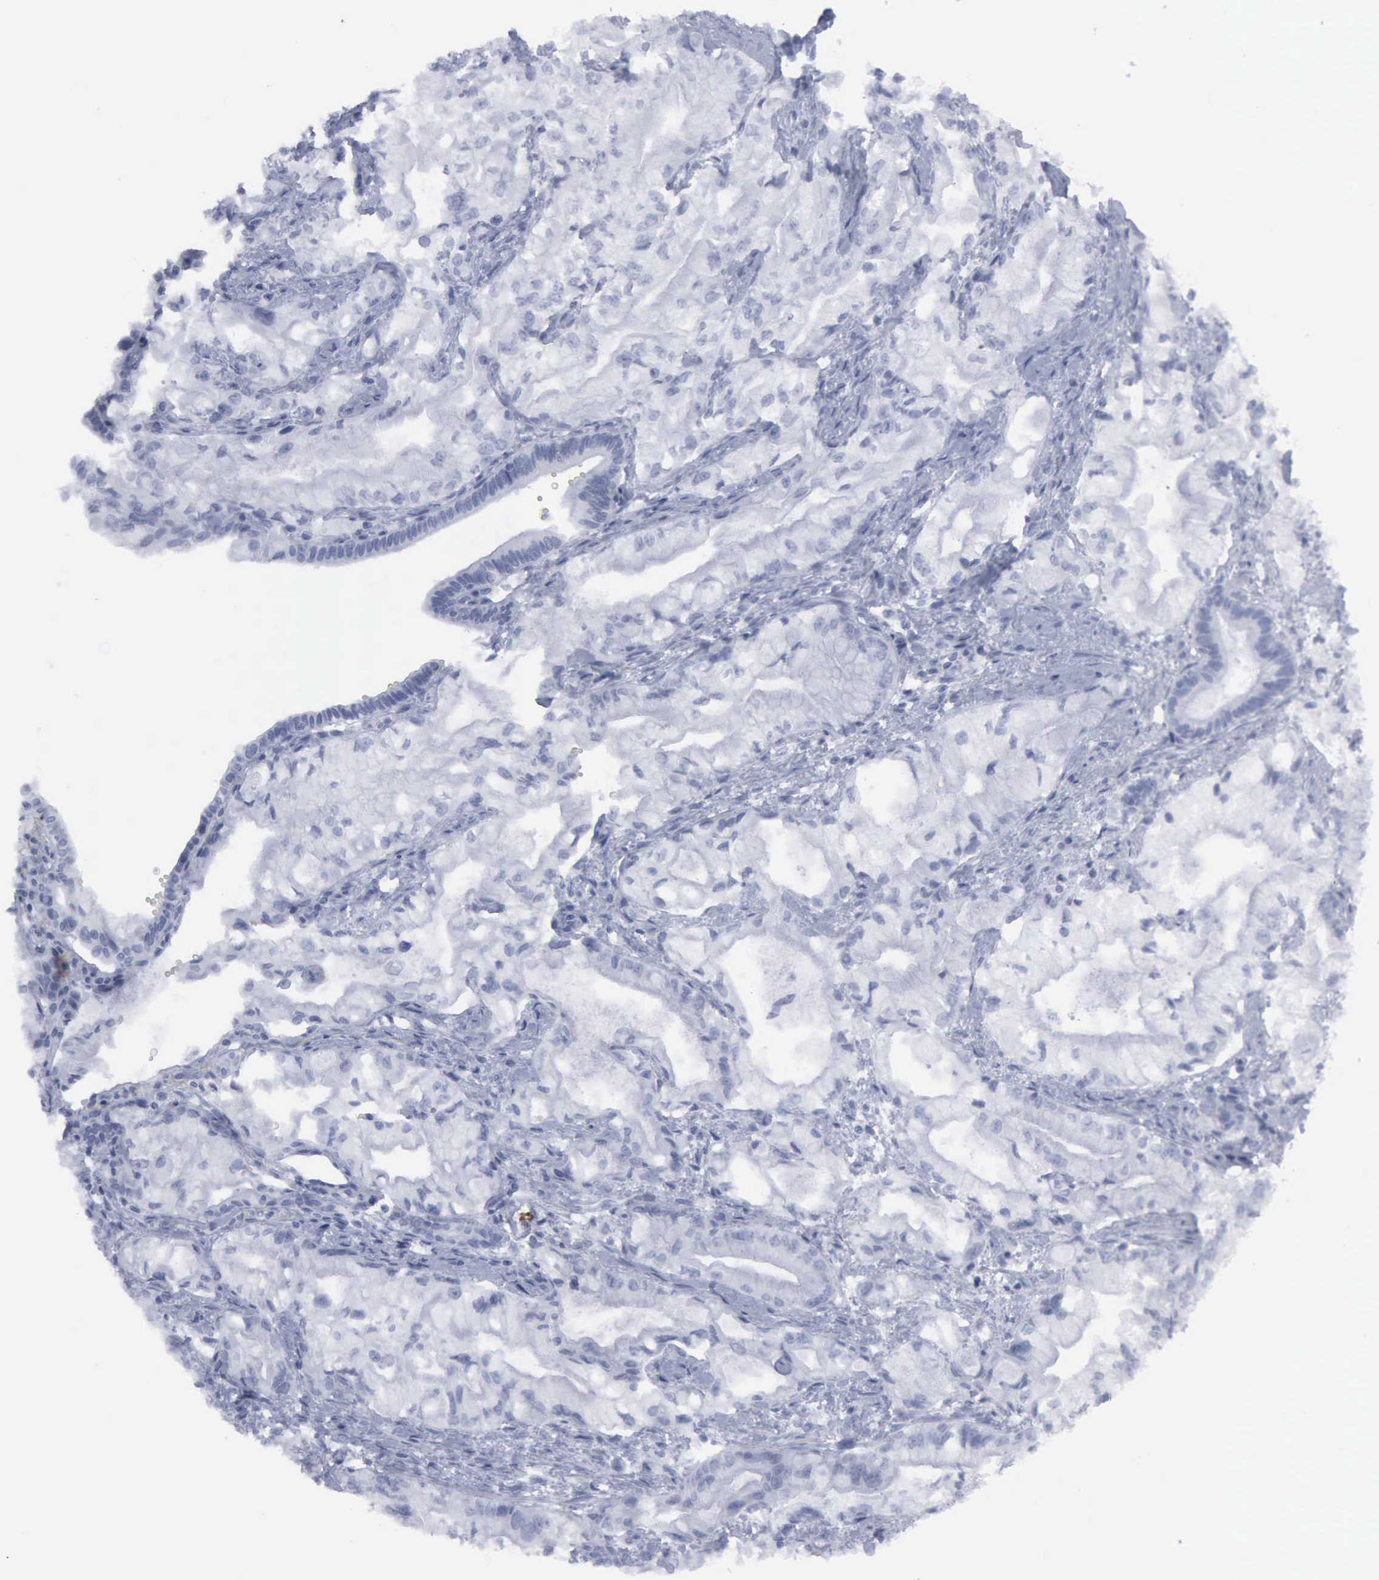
{"staining": {"intensity": "negative", "quantity": "none", "location": "none"}, "tissue": "pancreatic cancer", "cell_type": "Tumor cells", "image_type": "cancer", "snomed": [{"axis": "morphology", "description": "Adenocarcinoma, NOS"}, {"axis": "topography", "description": "Pancreas"}], "caption": "High magnification brightfield microscopy of pancreatic cancer (adenocarcinoma) stained with DAB (brown) and counterstained with hematoxylin (blue): tumor cells show no significant staining.", "gene": "VCAM1", "patient": {"sex": "male", "age": 79}}